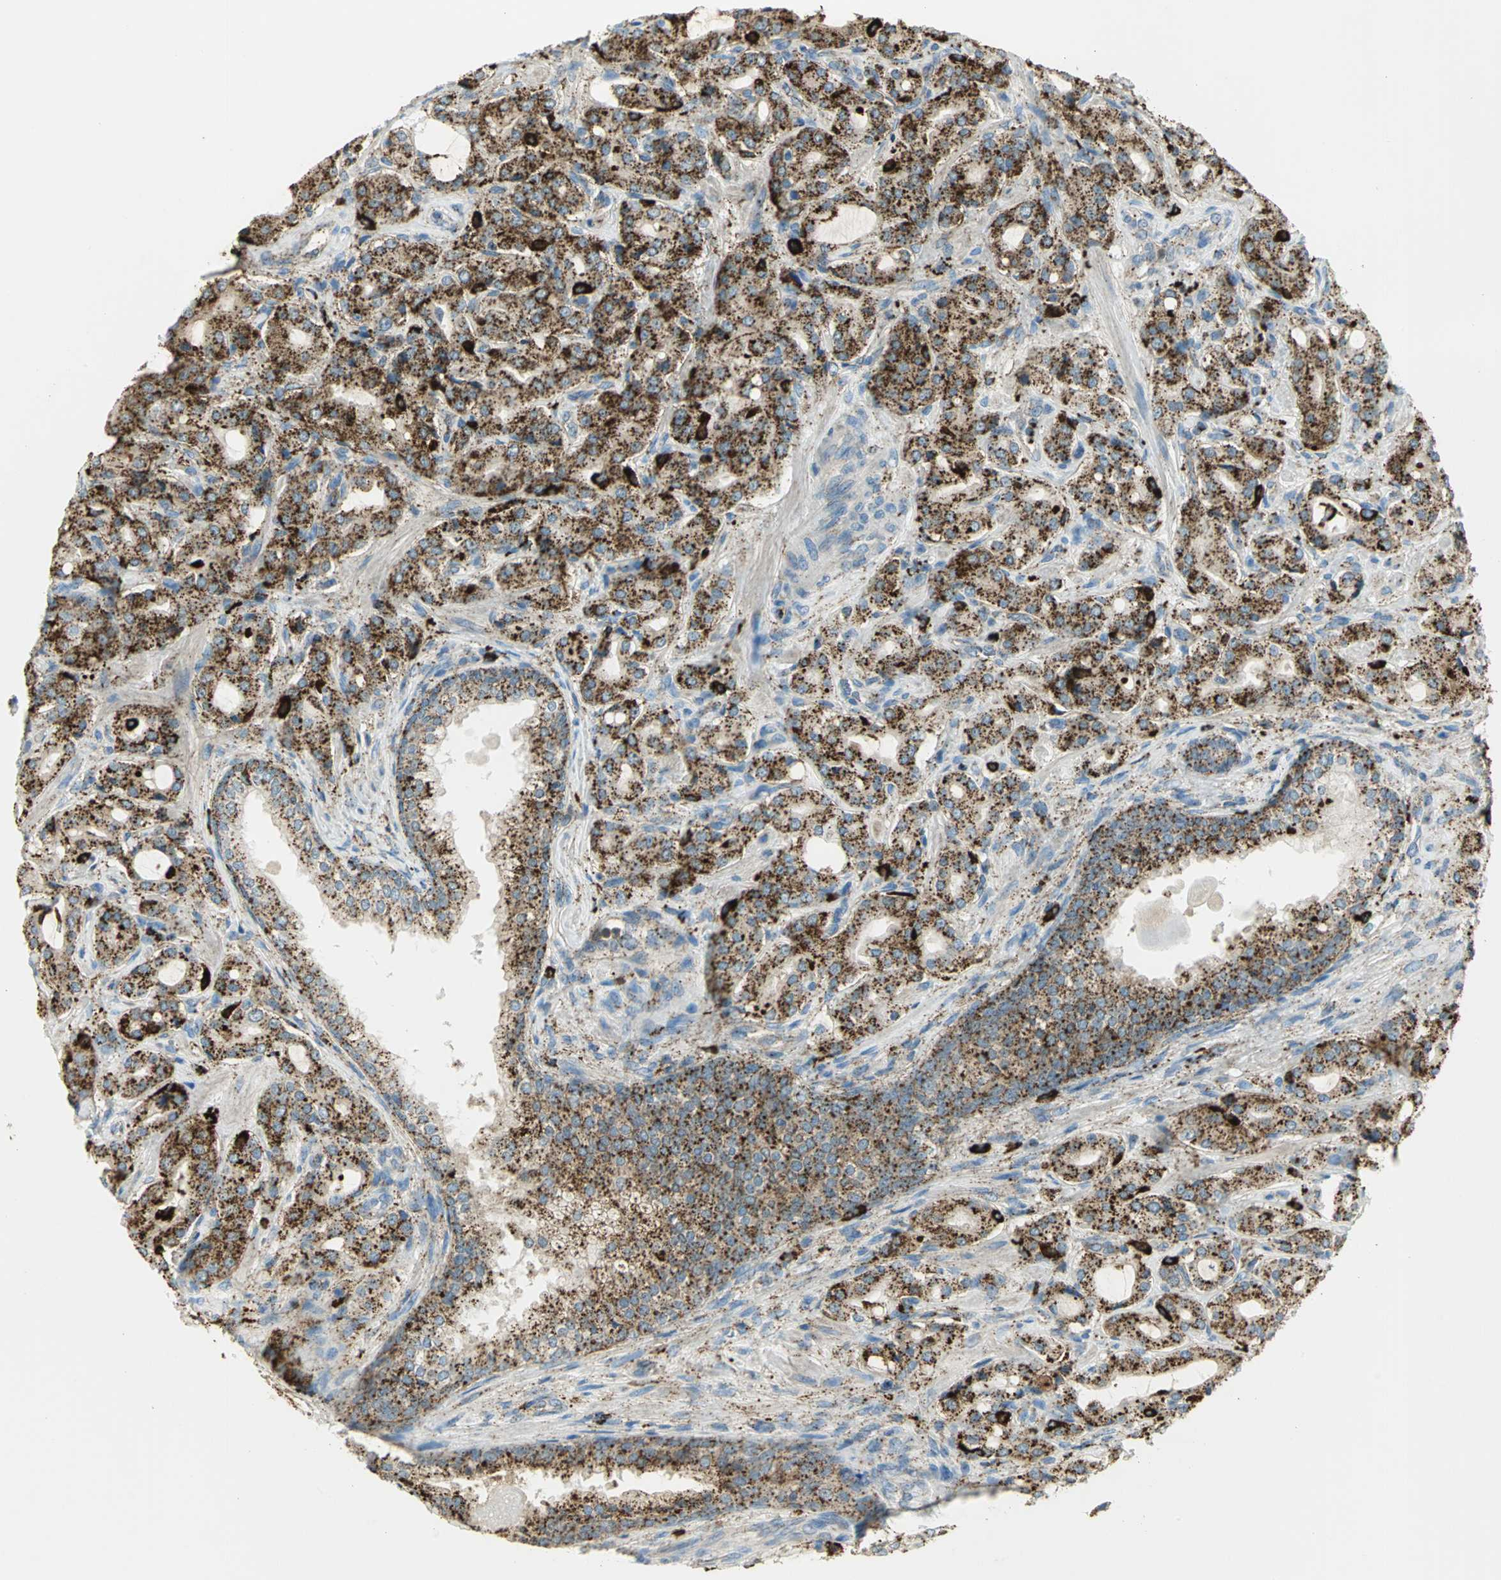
{"staining": {"intensity": "strong", "quantity": ">75%", "location": "cytoplasmic/membranous"}, "tissue": "prostate cancer", "cell_type": "Tumor cells", "image_type": "cancer", "snomed": [{"axis": "morphology", "description": "Adenocarcinoma, High grade"}, {"axis": "topography", "description": "Prostate"}], "caption": "A brown stain highlights strong cytoplasmic/membranous positivity of a protein in adenocarcinoma (high-grade) (prostate) tumor cells. (Brightfield microscopy of DAB IHC at high magnification).", "gene": "ARSA", "patient": {"sex": "male", "age": 72}}